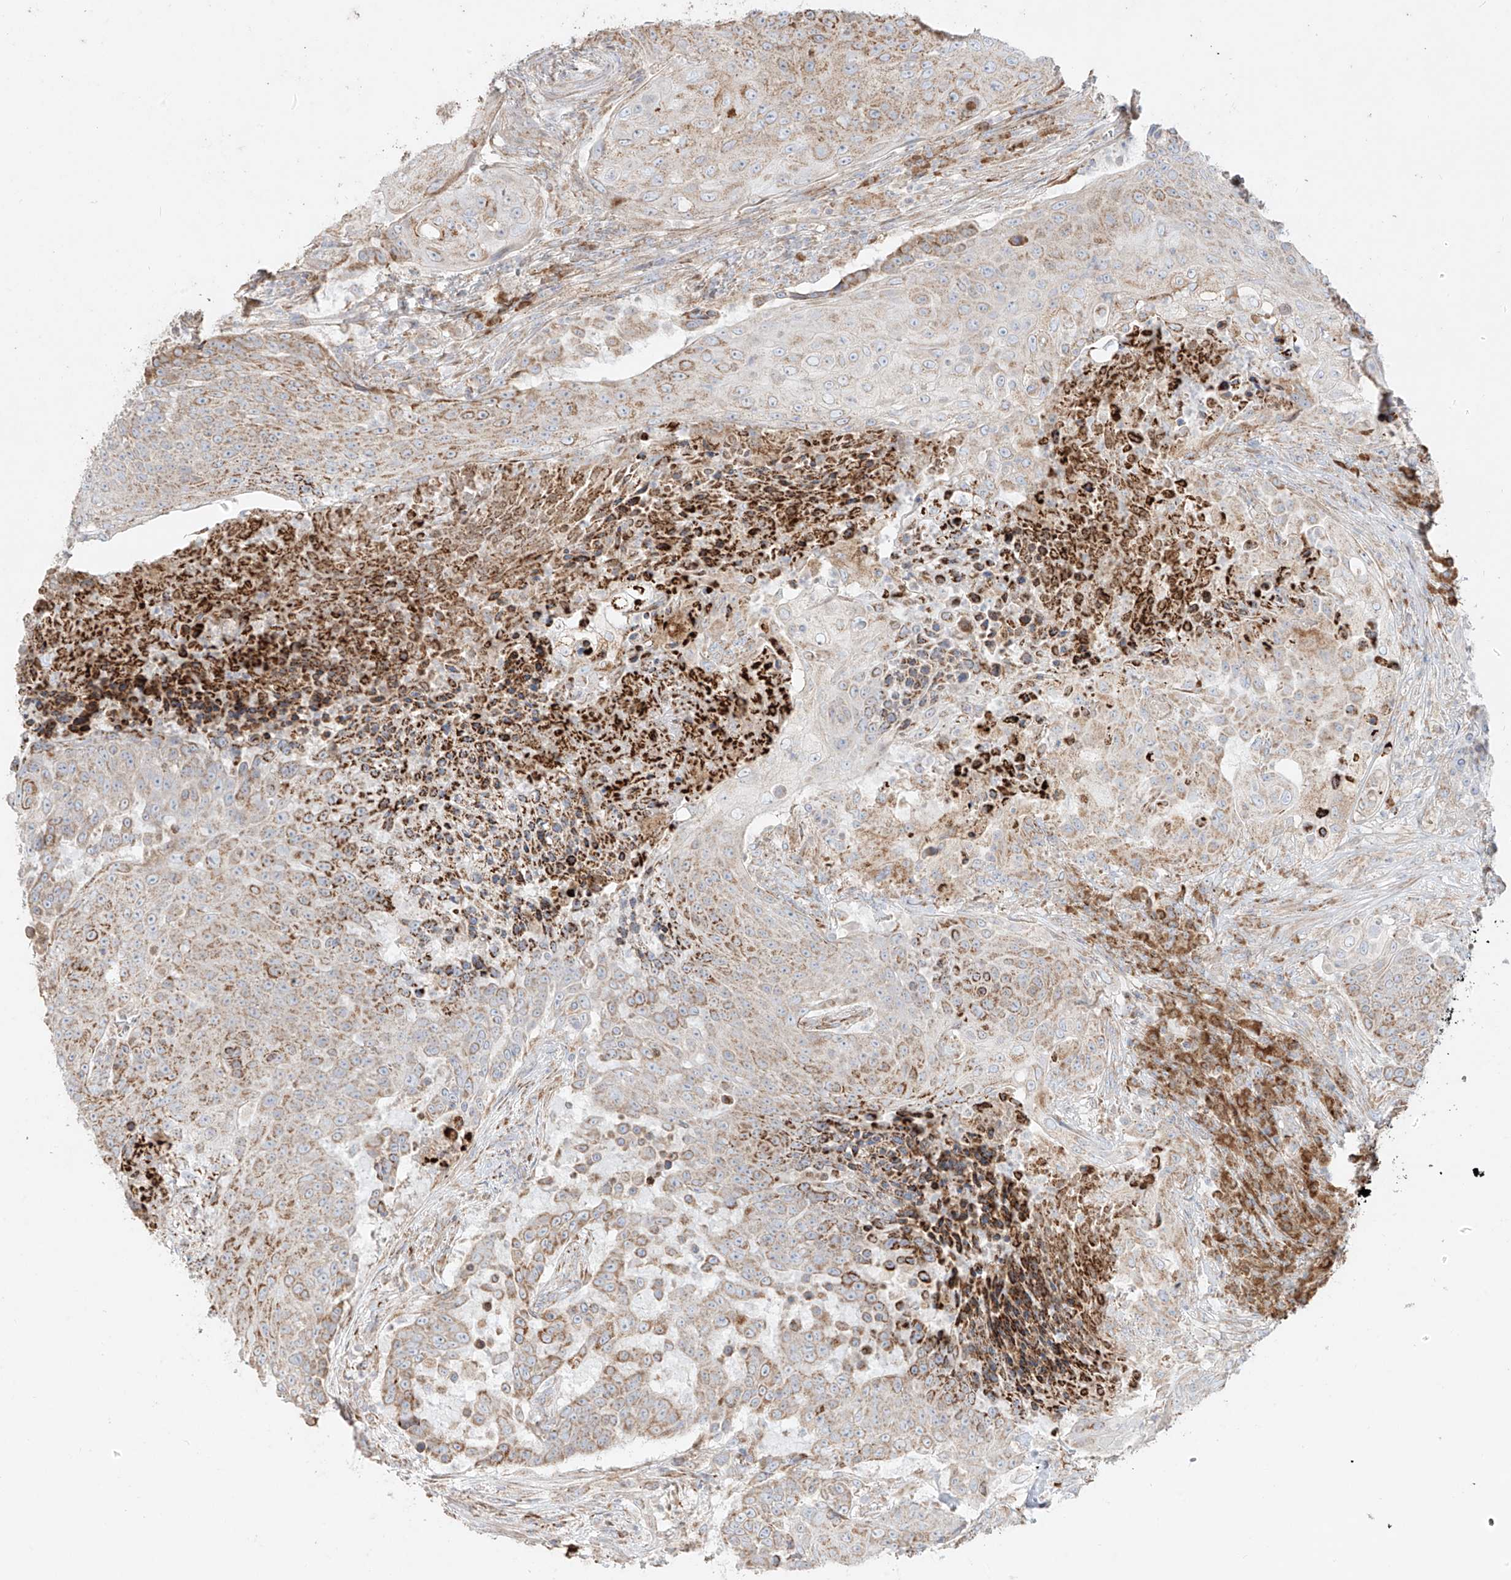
{"staining": {"intensity": "moderate", "quantity": "25%-75%", "location": "cytoplasmic/membranous"}, "tissue": "urothelial cancer", "cell_type": "Tumor cells", "image_type": "cancer", "snomed": [{"axis": "morphology", "description": "Urothelial carcinoma, High grade"}, {"axis": "topography", "description": "Urinary bladder"}], "caption": "Human urothelial cancer stained for a protein (brown) reveals moderate cytoplasmic/membranous positive expression in approximately 25%-75% of tumor cells.", "gene": "COLGALT2", "patient": {"sex": "female", "age": 63}}